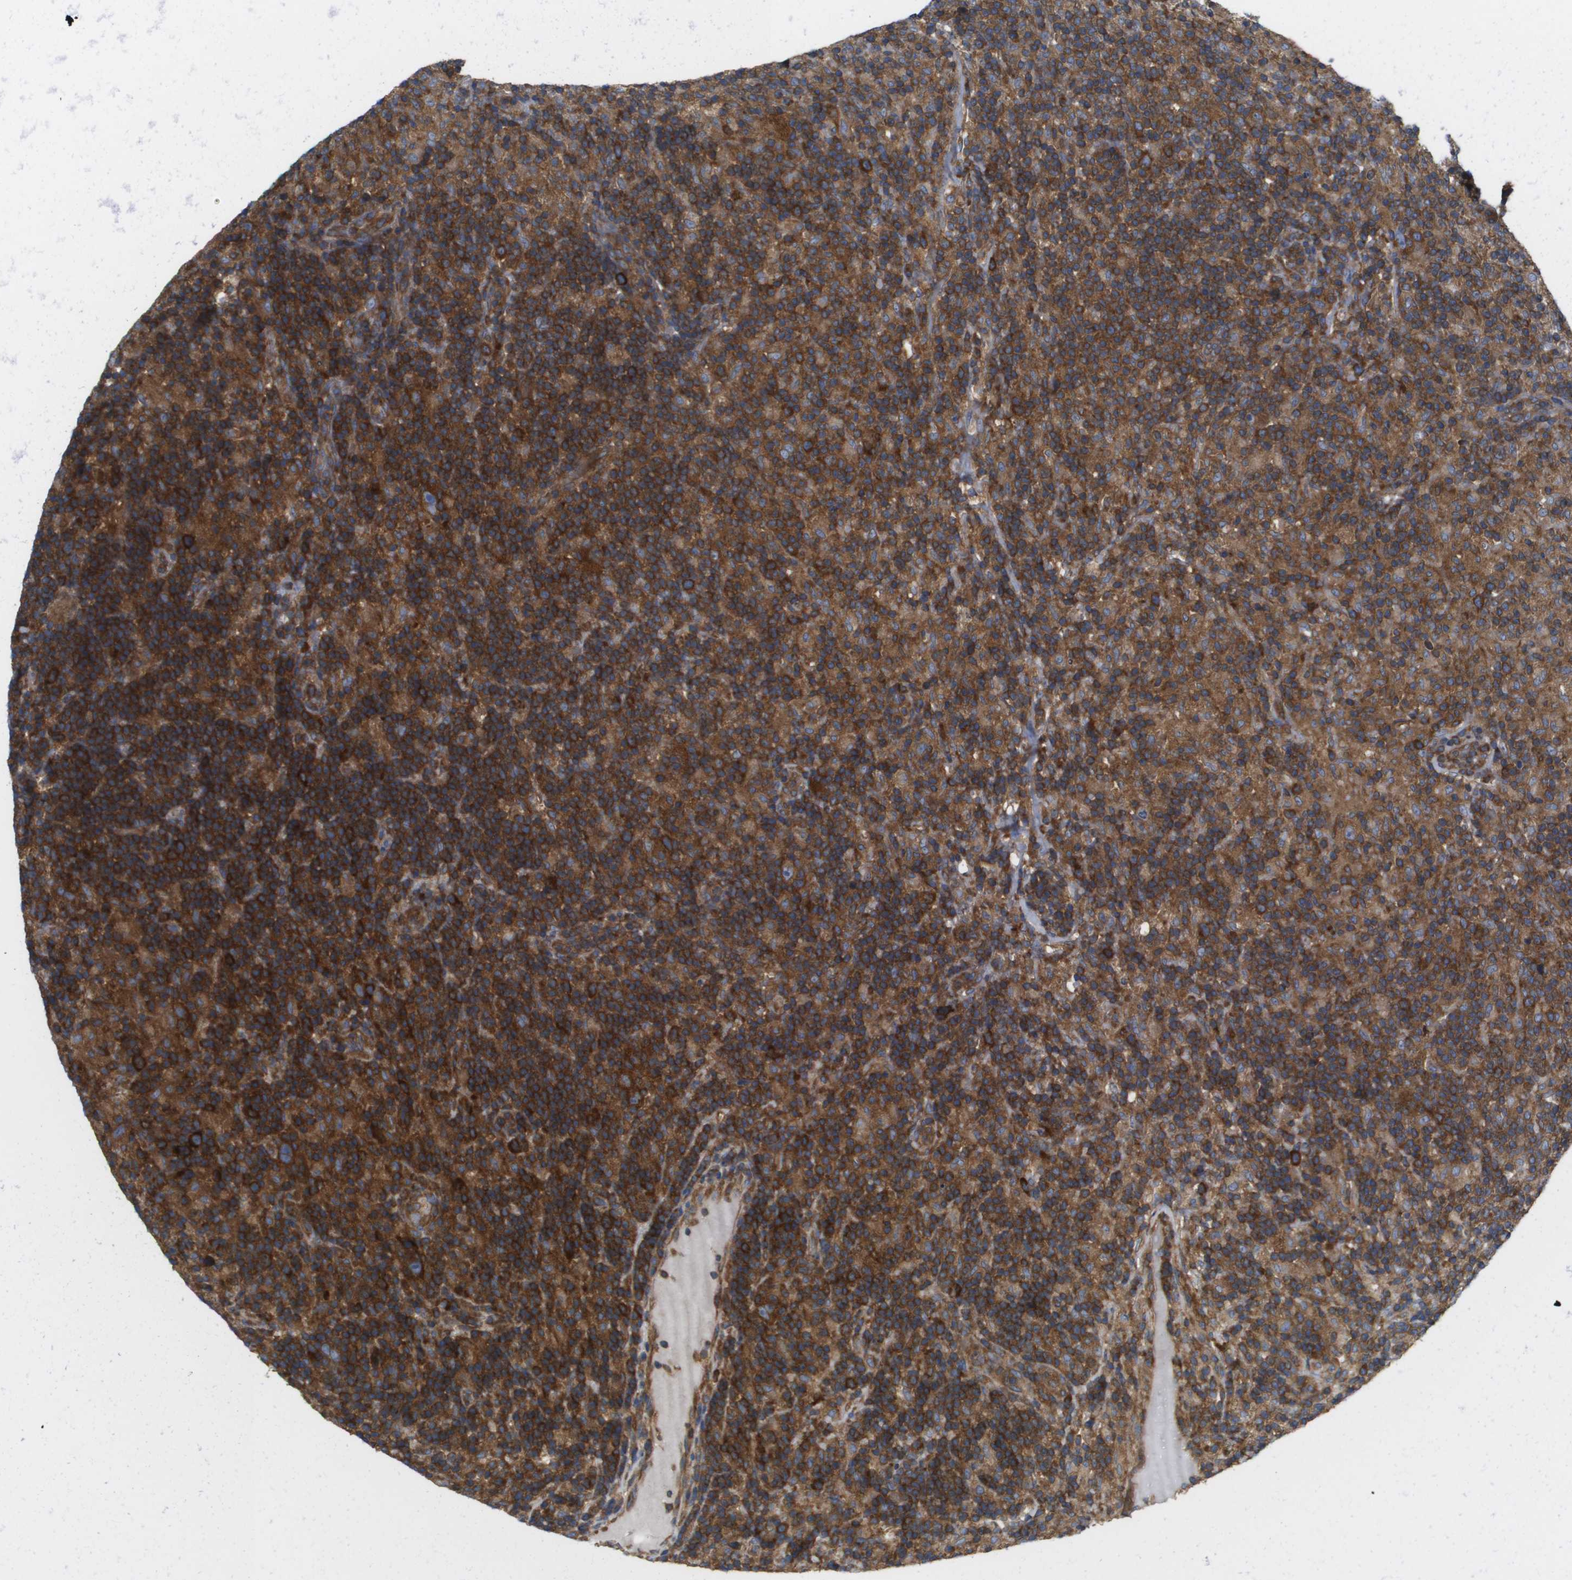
{"staining": {"intensity": "strong", "quantity": ">75%", "location": "cytoplasmic/membranous"}, "tissue": "lymphoma", "cell_type": "Tumor cells", "image_type": "cancer", "snomed": [{"axis": "morphology", "description": "Hodgkin's disease, NOS"}, {"axis": "topography", "description": "Lymph node"}], "caption": "IHC histopathology image of human Hodgkin's disease stained for a protein (brown), which exhibits high levels of strong cytoplasmic/membranous staining in approximately >75% of tumor cells.", "gene": "EIF4G2", "patient": {"sex": "male", "age": 70}}